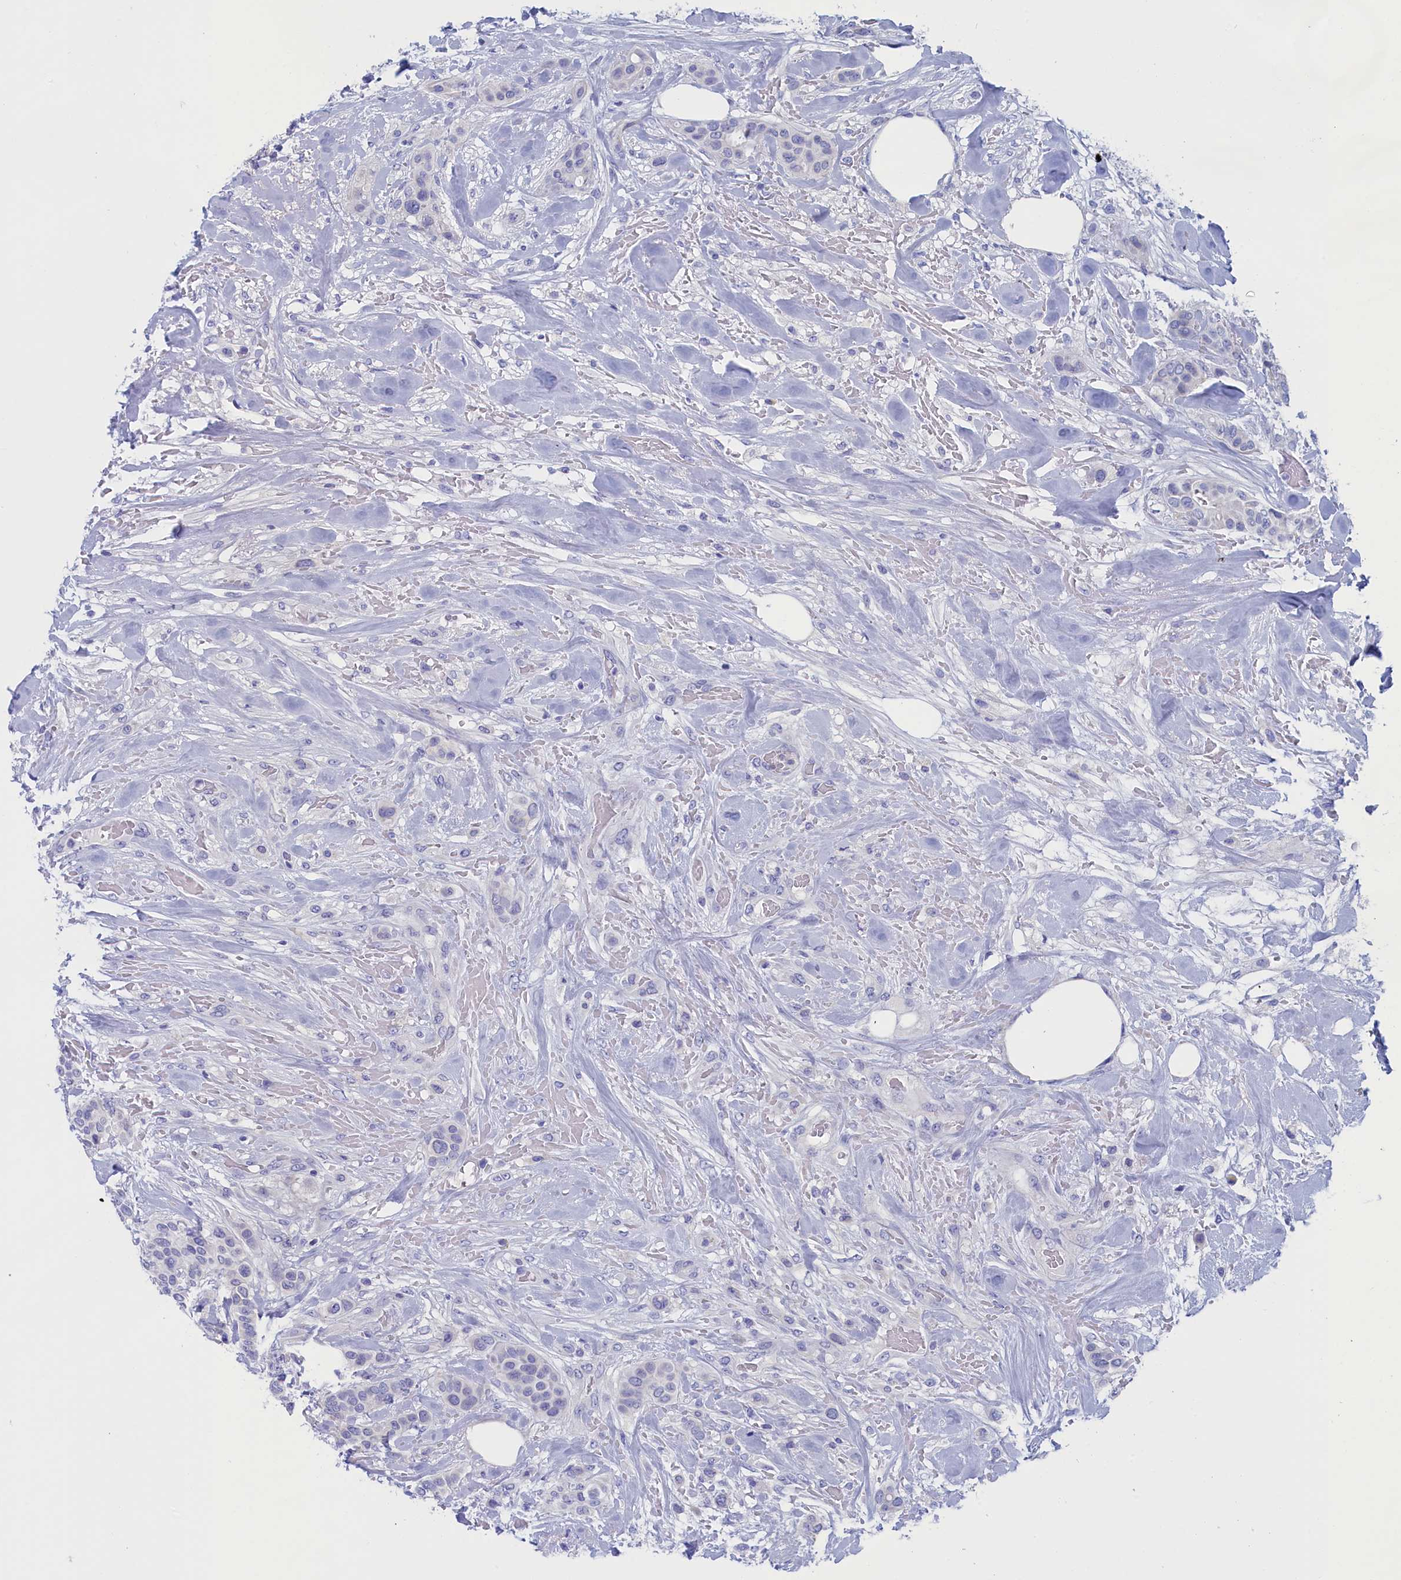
{"staining": {"intensity": "negative", "quantity": "none", "location": "none"}, "tissue": "breast cancer", "cell_type": "Tumor cells", "image_type": "cancer", "snomed": [{"axis": "morphology", "description": "Lobular carcinoma"}, {"axis": "topography", "description": "Breast"}], "caption": "Tumor cells are negative for protein expression in human breast cancer.", "gene": "ANKRD2", "patient": {"sex": "female", "age": 51}}